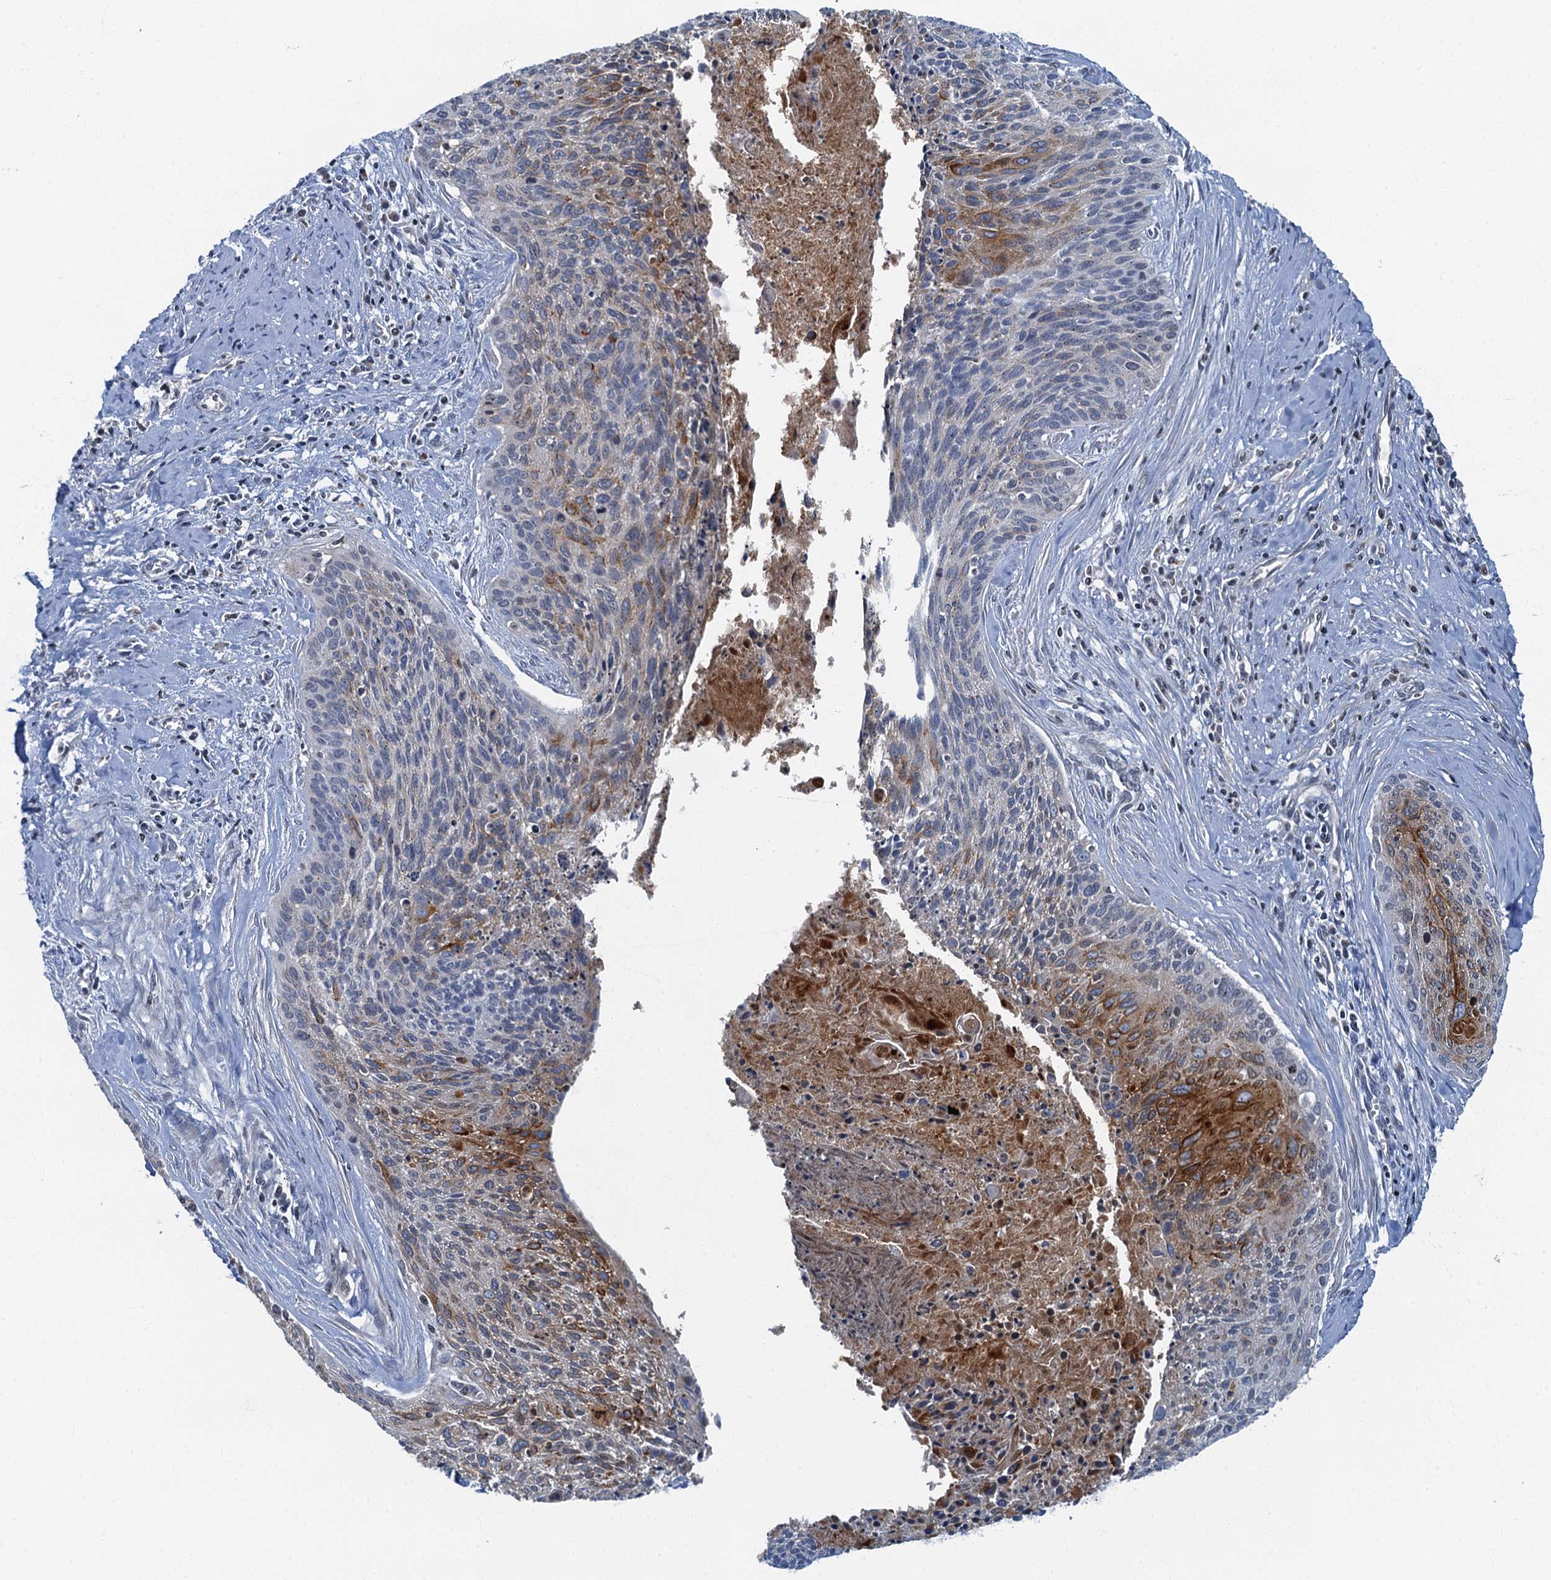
{"staining": {"intensity": "moderate", "quantity": "<25%", "location": "cytoplasmic/membranous"}, "tissue": "cervical cancer", "cell_type": "Tumor cells", "image_type": "cancer", "snomed": [{"axis": "morphology", "description": "Squamous cell carcinoma, NOS"}, {"axis": "topography", "description": "Cervix"}], "caption": "The immunohistochemical stain highlights moderate cytoplasmic/membranous positivity in tumor cells of cervical cancer tissue. (DAB IHC, brown staining for protein, blue staining for nuclei).", "gene": "LYPD3", "patient": {"sex": "female", "age": 55}}